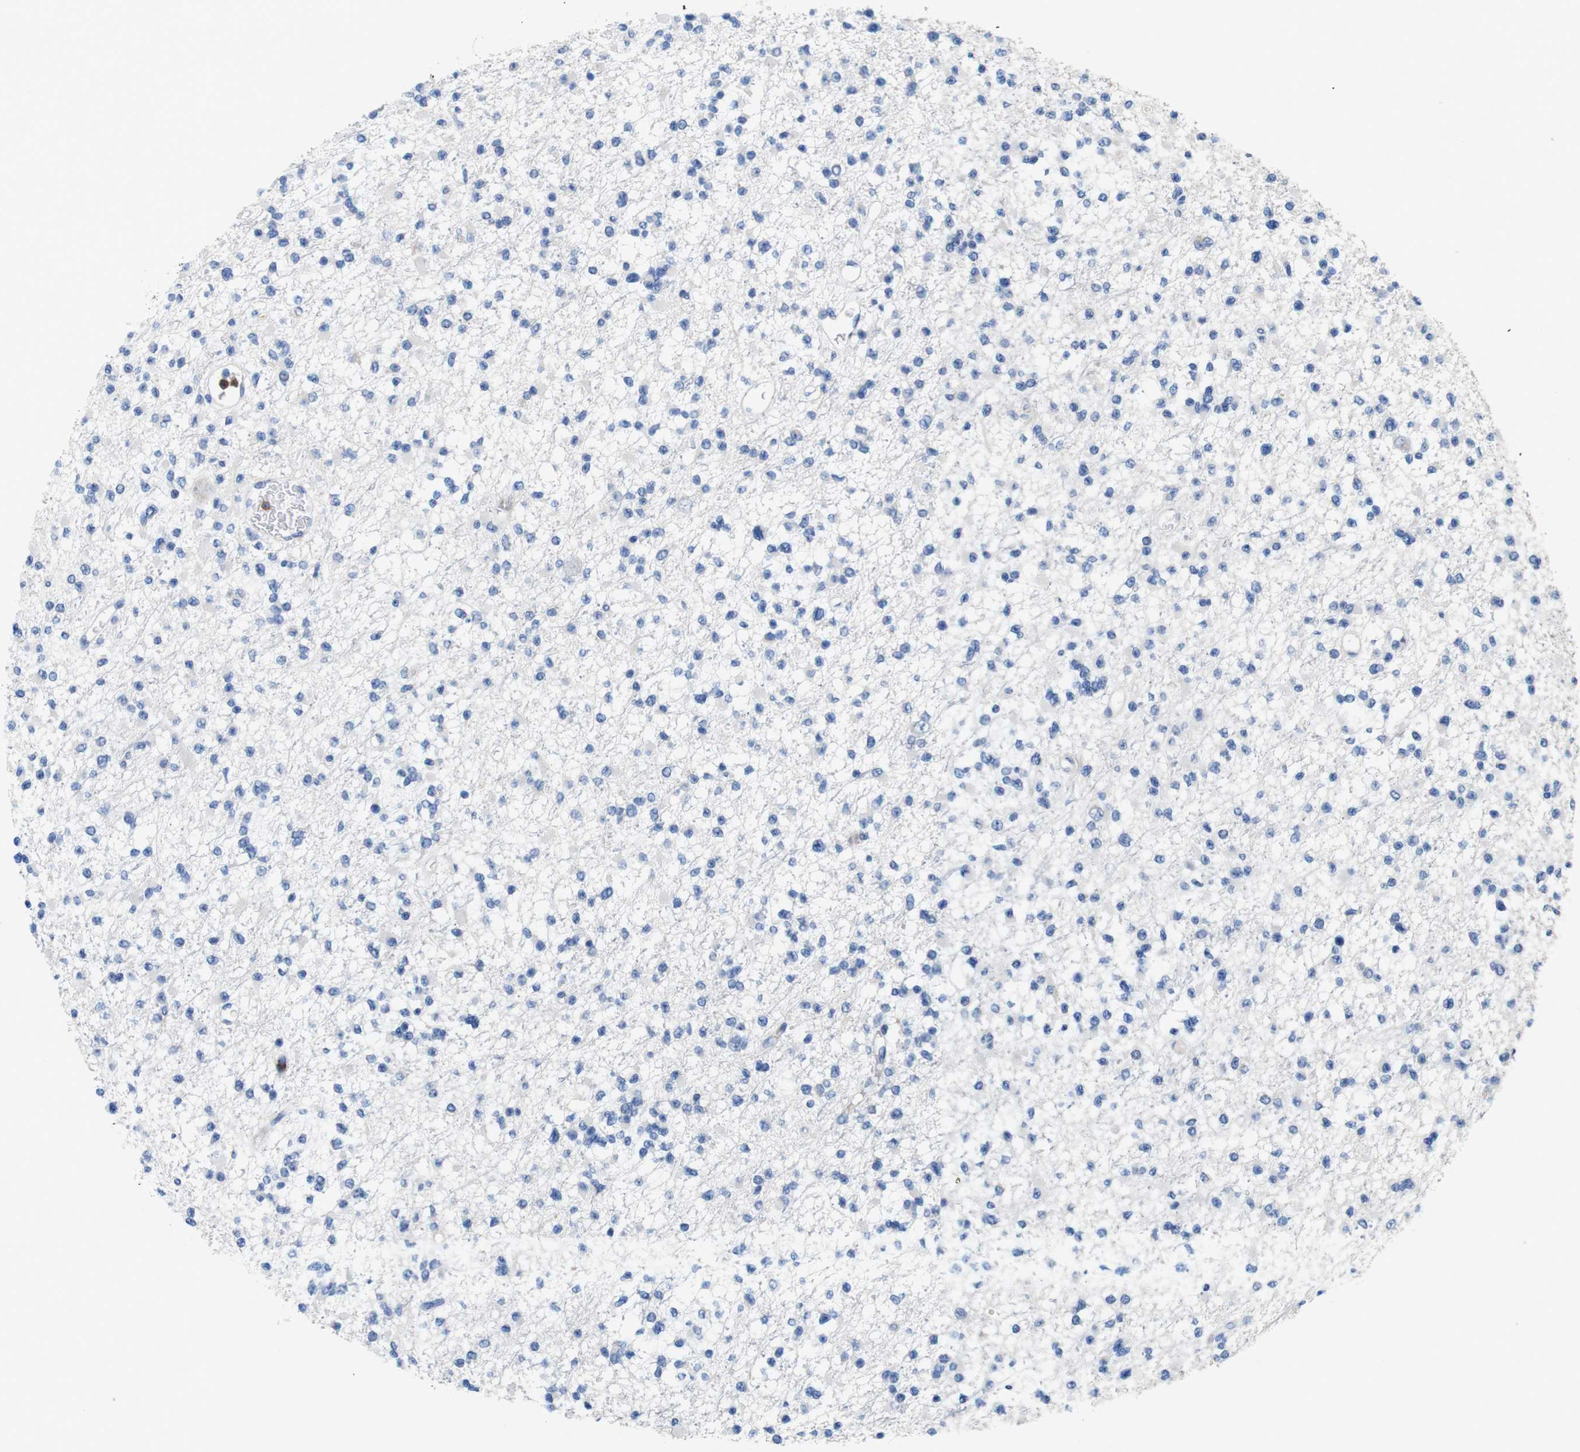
{"staining": {"intensity": "negative", "quantity": "none", "location": "none"}, "tissue": "glioma", "cell_type": "Tumor cells", "image_type": "cancer", "snomed": [{"axis": "morphology", "description": "Glioma, malignant, Low grade"}, {"axis": "topography", "description": "Brain"}], "caption": "The image reveals no staining of tumor cells in glioma. (DAB (3,3'-diaminobenzidine) immunohistochemistry (IHC) visualized using brightfield microscopy, high magnification).", "gene": "C1RL", "patient": {"sex": "female", "age": 22}}